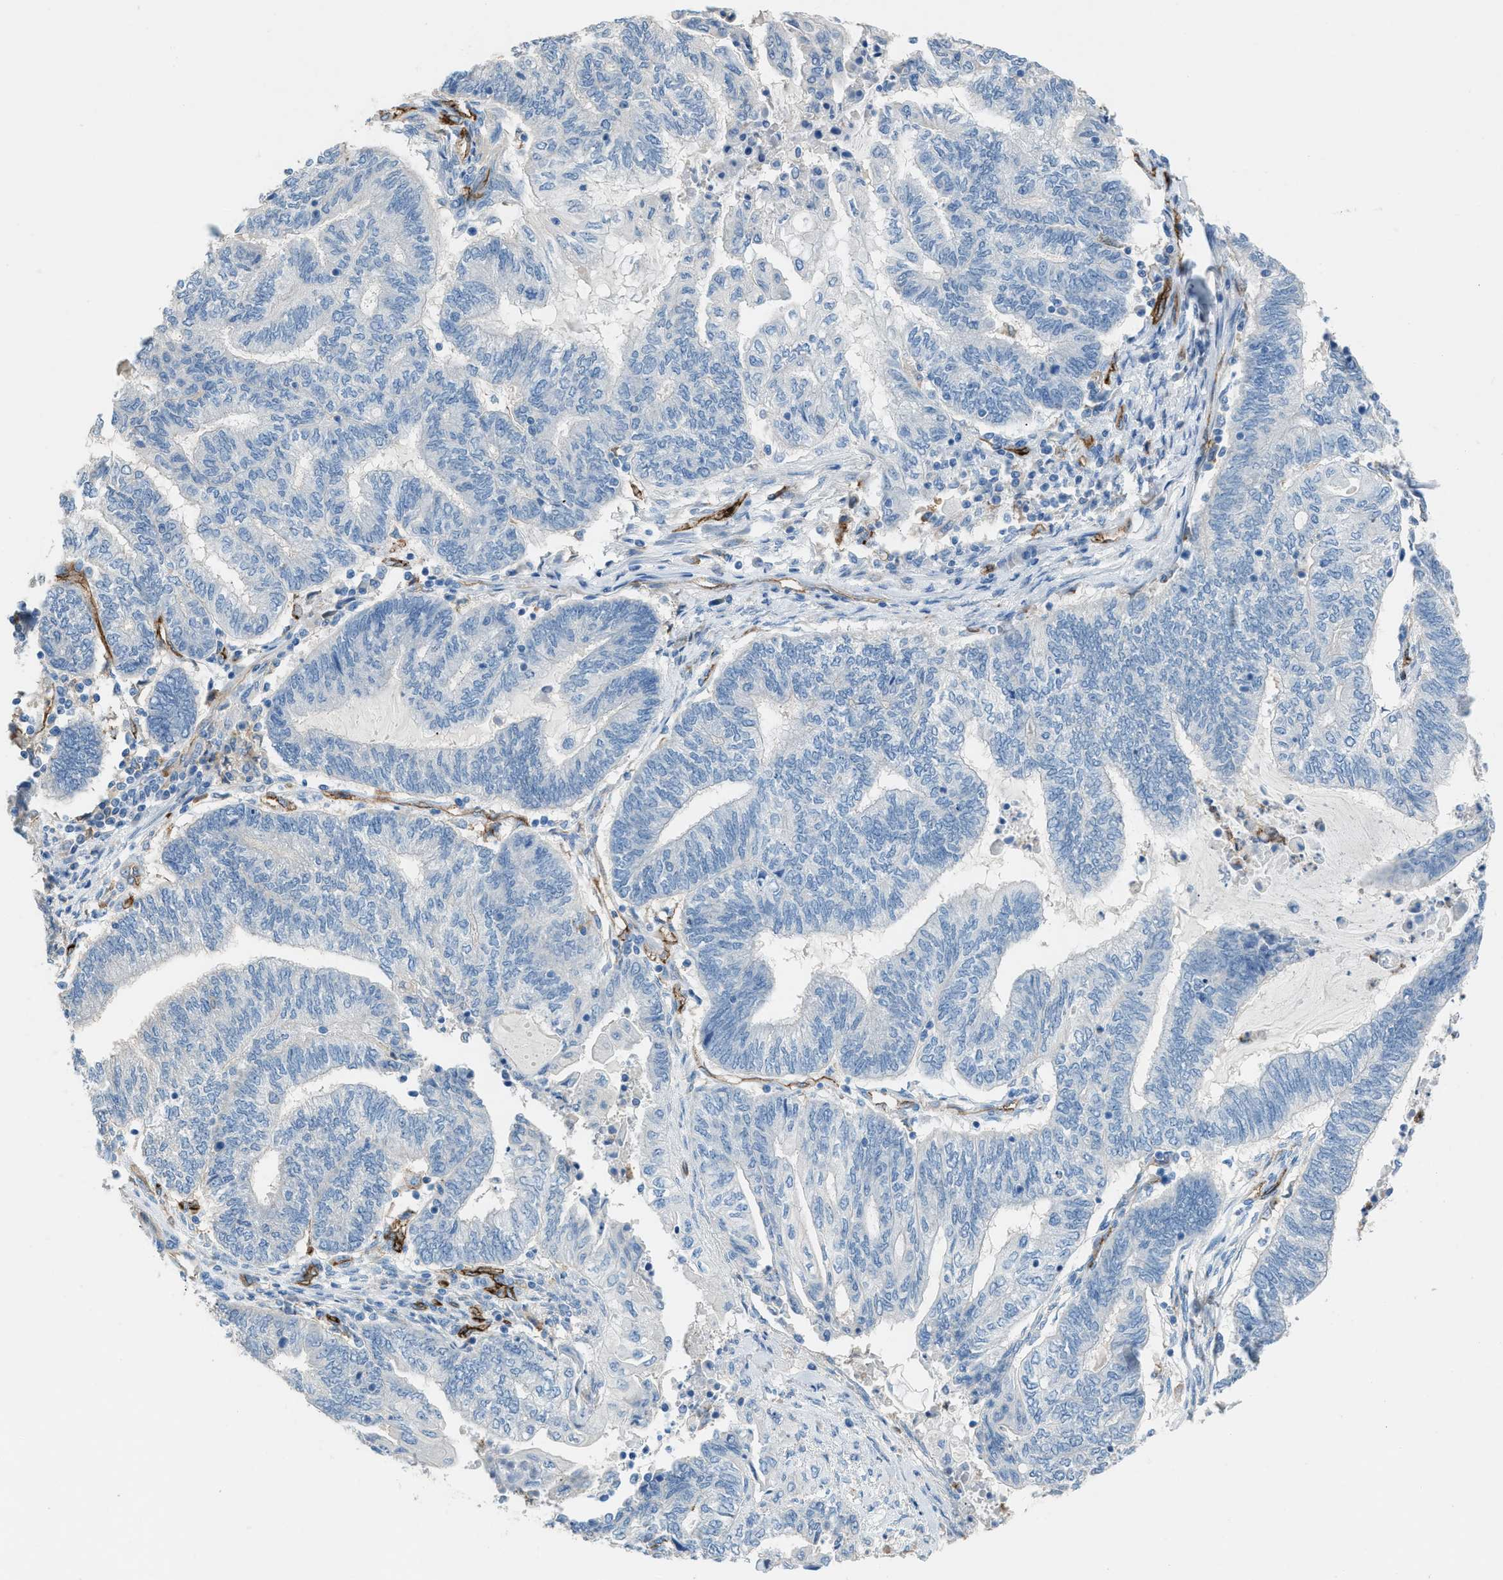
{"staining": {"intensity": "negative", "quantity": "none", "location": "none"}, "tissue": "endometrial cancer", "cell_type": "Tumor cells", "image_type": "cancer", "snomed": [{"axis": "morphology", "description": "Adenocarcinoma, NOS"}, {"axis": "topography", "description": "Uterus"}, {"axis": "topography", "description": "Endometrium"}], "caption": "A micrograph of endometrial cancer (adenocarcinoma) stained for a protein displays no brown staining in tumor cells.", "gene": "DYSF", "patient": {"sex": "female", "age": 70}}